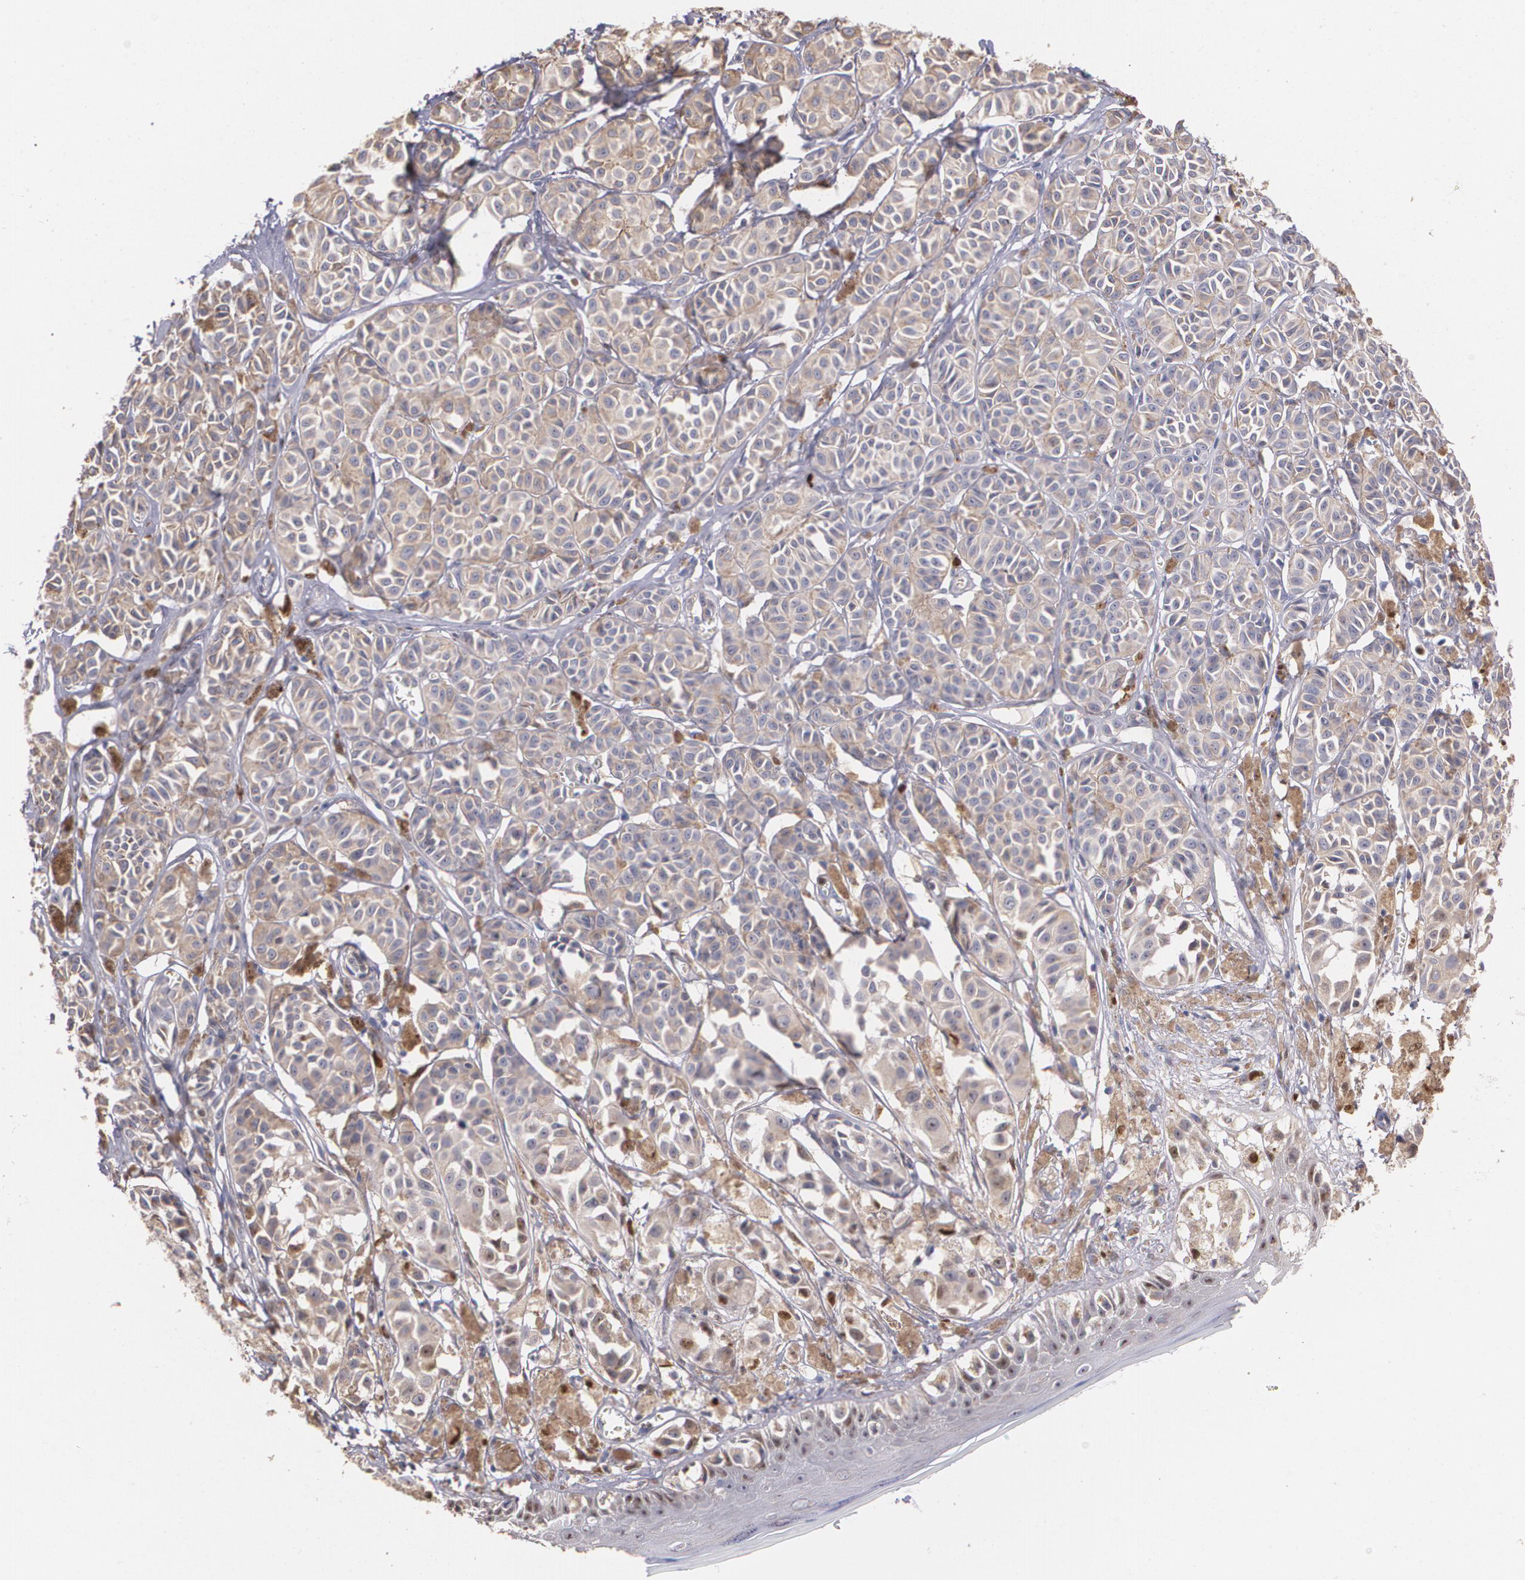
{"staining": {"intensity": "moderate", "quantity": ">75%", "location": "cytoplasmic/membranous"}, "tissue": "melanoma", "cell_type": "Tumor cells", "image_type": "cancer", "snomed": [{"axis": "morphology", "description": "Malignant melanoma, NOS"}, {"axis": "topography", "description": "Skin"}], "caption": "Immunohistochemical staining of human malignant melanoma shows medium levels of moderate cytoplasmic/membranous positivity in approximately >75% of tumor cells.", "gene": "ATF3", "patient": {"sex": "male", "age": 76}}